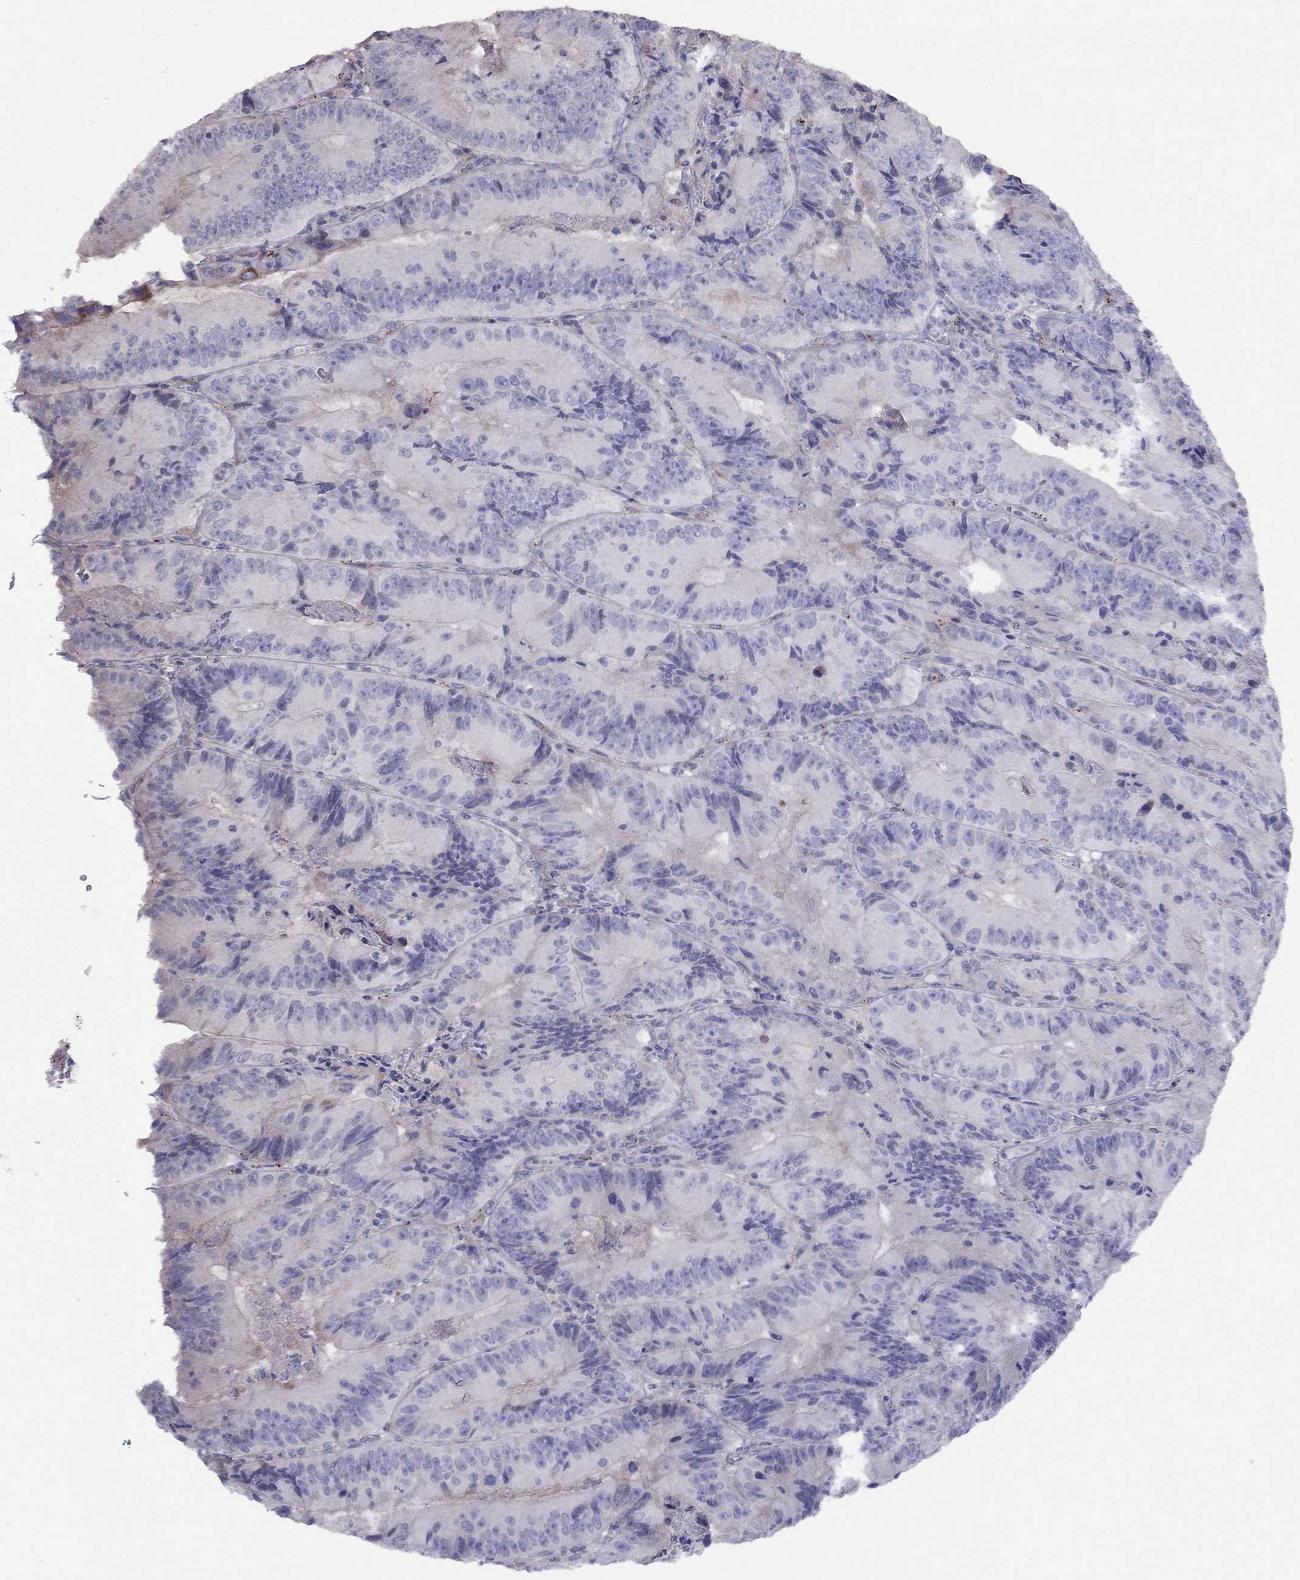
{"staining": {"intensity": "negative", "quantity": "none", "location": "none"}, "tissue": "colorectal cancer", "cell_type": "Tumor cells", "image_type": "cancer", "snomed": [{"axis": "morphology", "description": "Adenocarcinoma, NOS"}, {"axis": "topography", "description": "Colon"}], "caption": "Tumor cells show no significant protein staining in colorectal cancer.", "gene": "MAGEB4", "patient": {"sex": "female", "age": 86}}